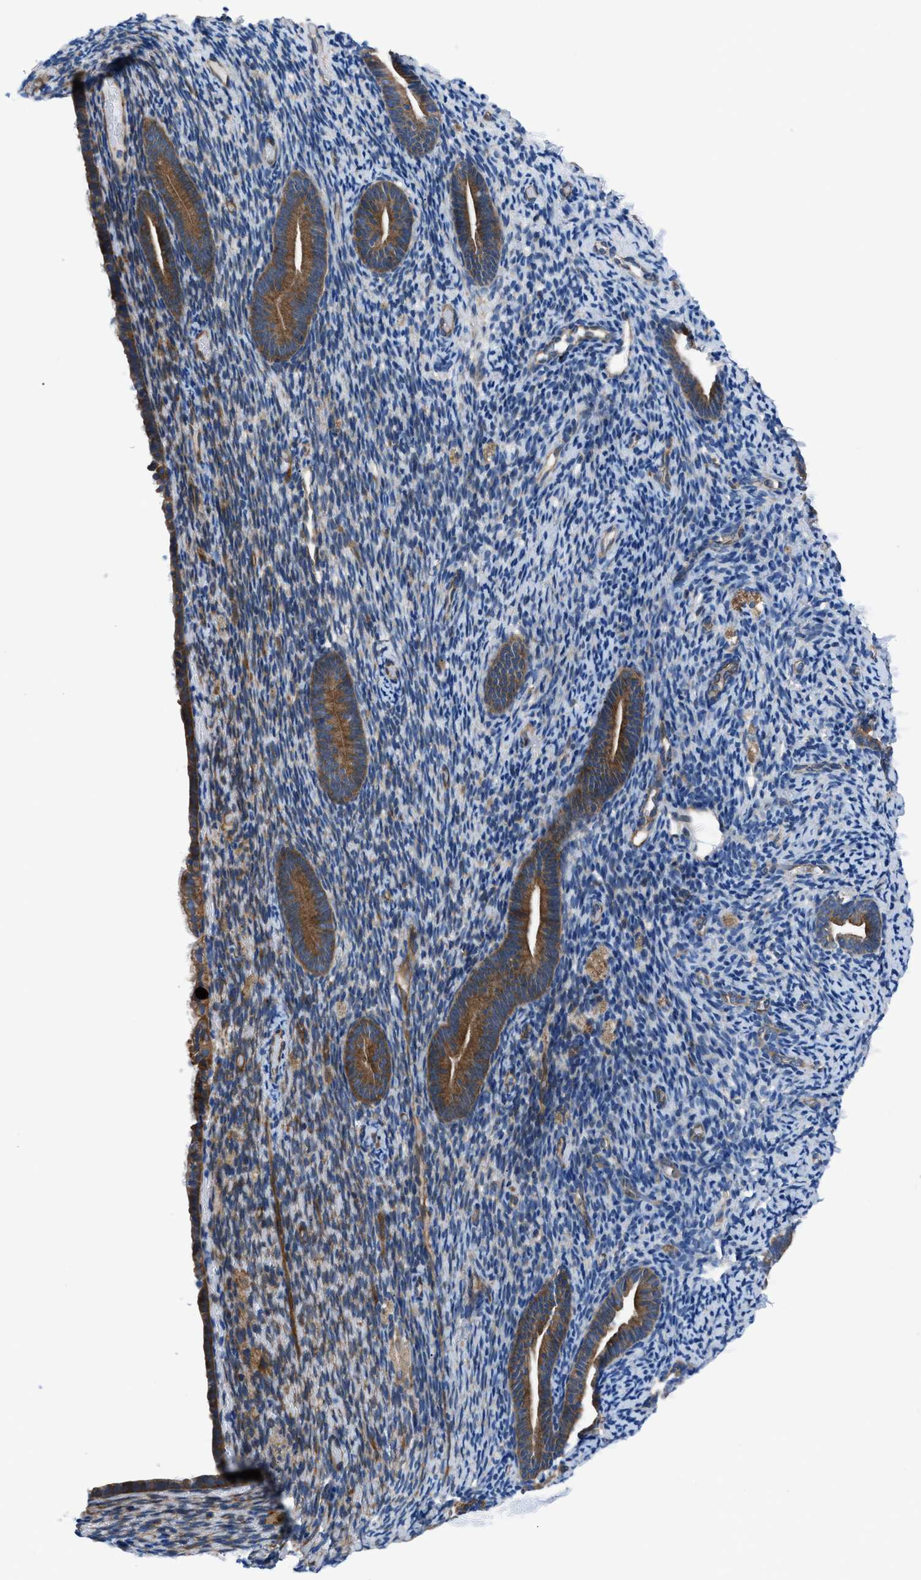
{"staining": {"intensity": "negative", "quantity": "none", "location": "none"}, "tissue": "endometrium", "cell_type": "Cells in endometrial stroma", "image_type": "normal", "snomed": [{"axis": "morphology", "description": "Normal tissue, NOS"}, {"axis": "topography", "description": "Endometrium"}], "caption": "The image exhibits no significant expression in cells in endometrial stroma of endometrium.", "gene": "TRIP4", "patient": {"sex": "female", "age": 51}}